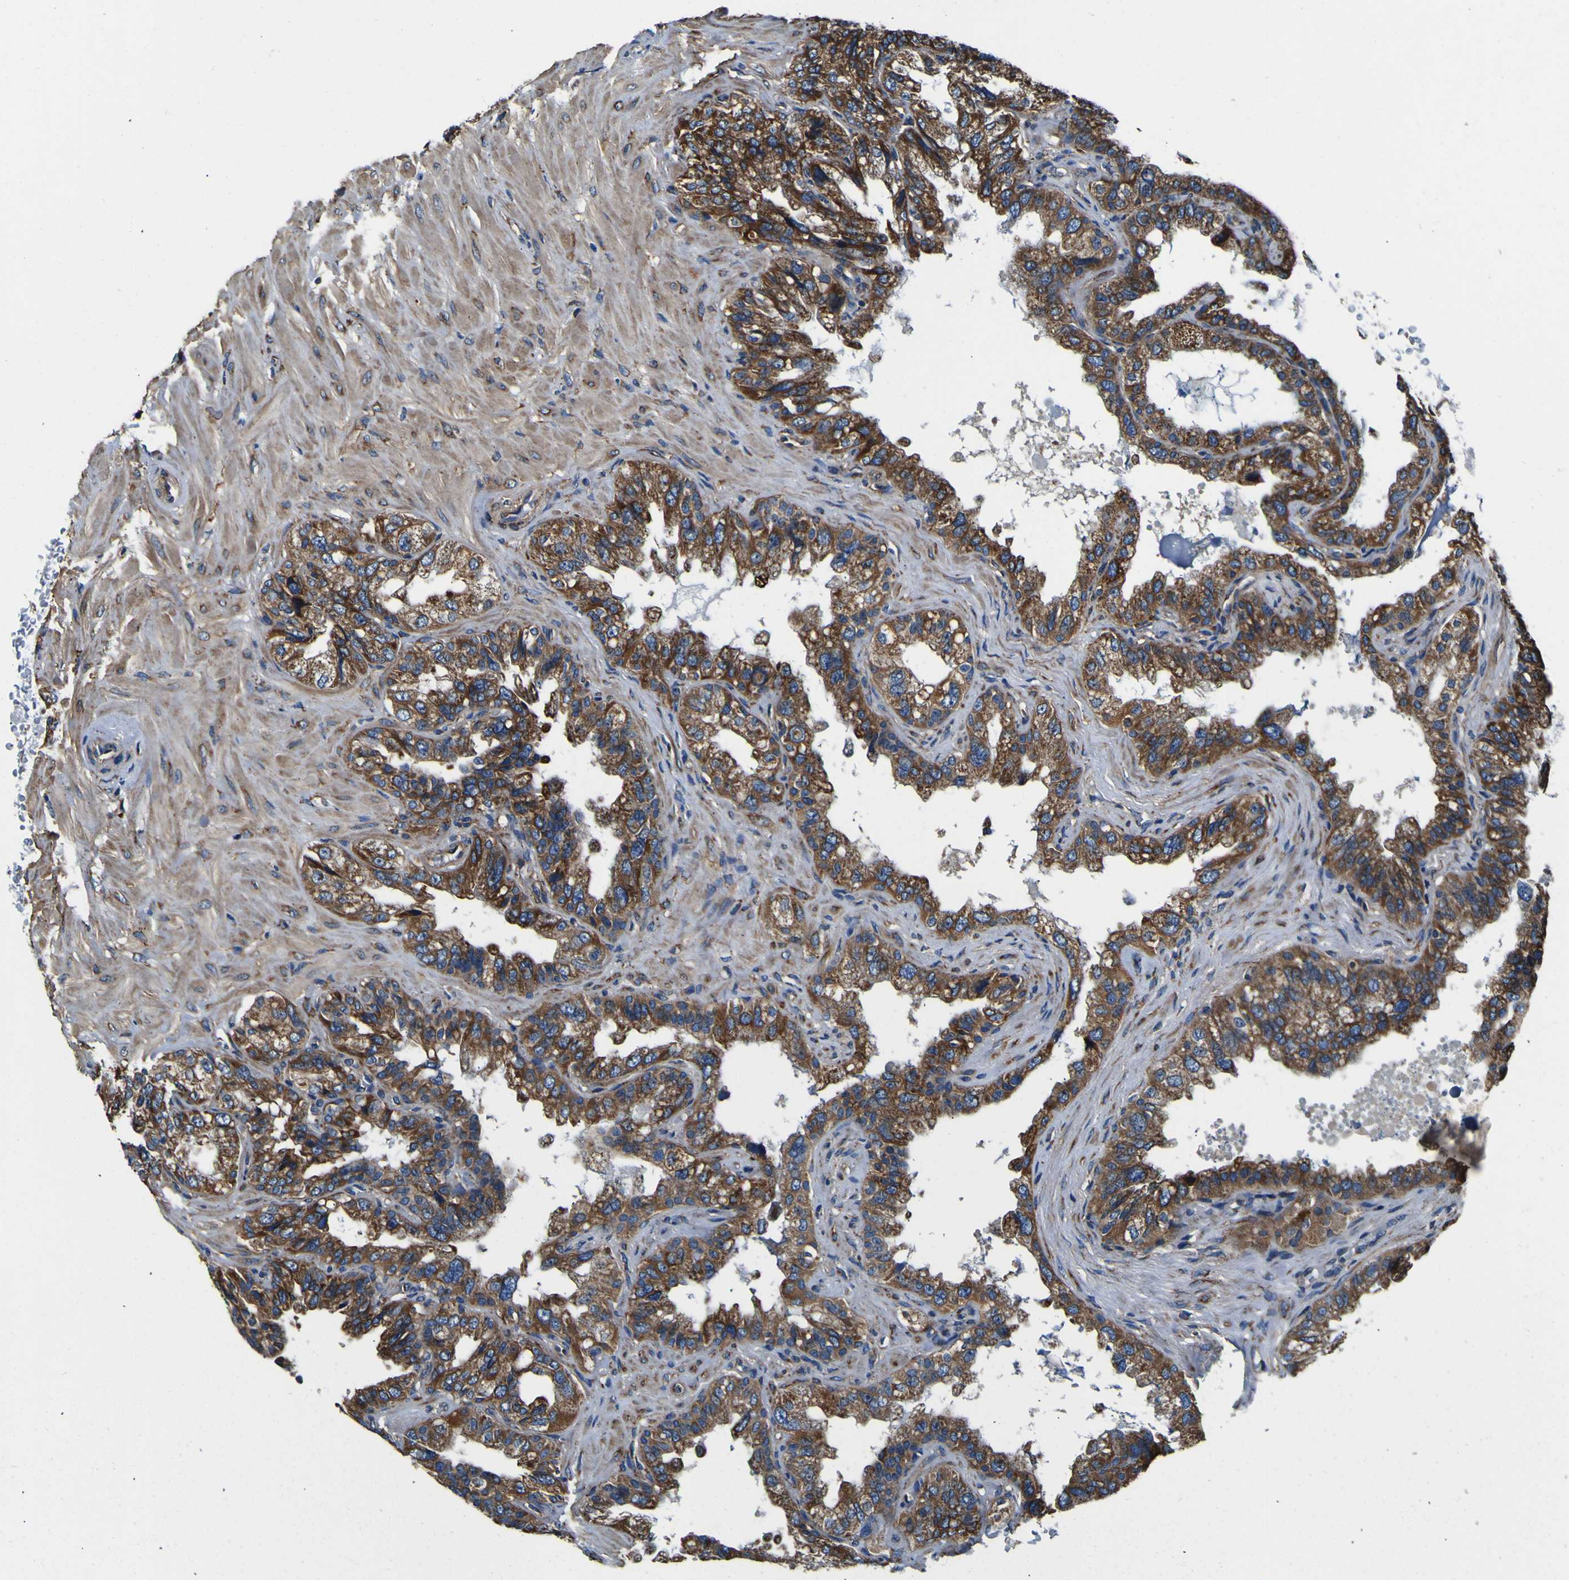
{"staining": {"intensity": "strong", "quantity": ">75%", "location": "cytoplasmic/membranous"}, "tissue": "seminal vesicle", "cell_type": "Glandular cells", "image_type": "normal", "snomed": [{"axis": "morphology", "description": "Normal tissue, NOS"}, {"axis": "topography", "description": "Seminal veicle"}], "caption": "IHC photomicrograph of normal seminal vesicle: seminal vesicle stained using immunohistochemistry demonstrates high levels of strong protein expression localized specifically in the cytoplasmic/membranous of glandular cells, appearing as a cytoplasmic/membranous brown color.", "gene": "INPP5A", "patient": {"sex": "male", "age": 68}}